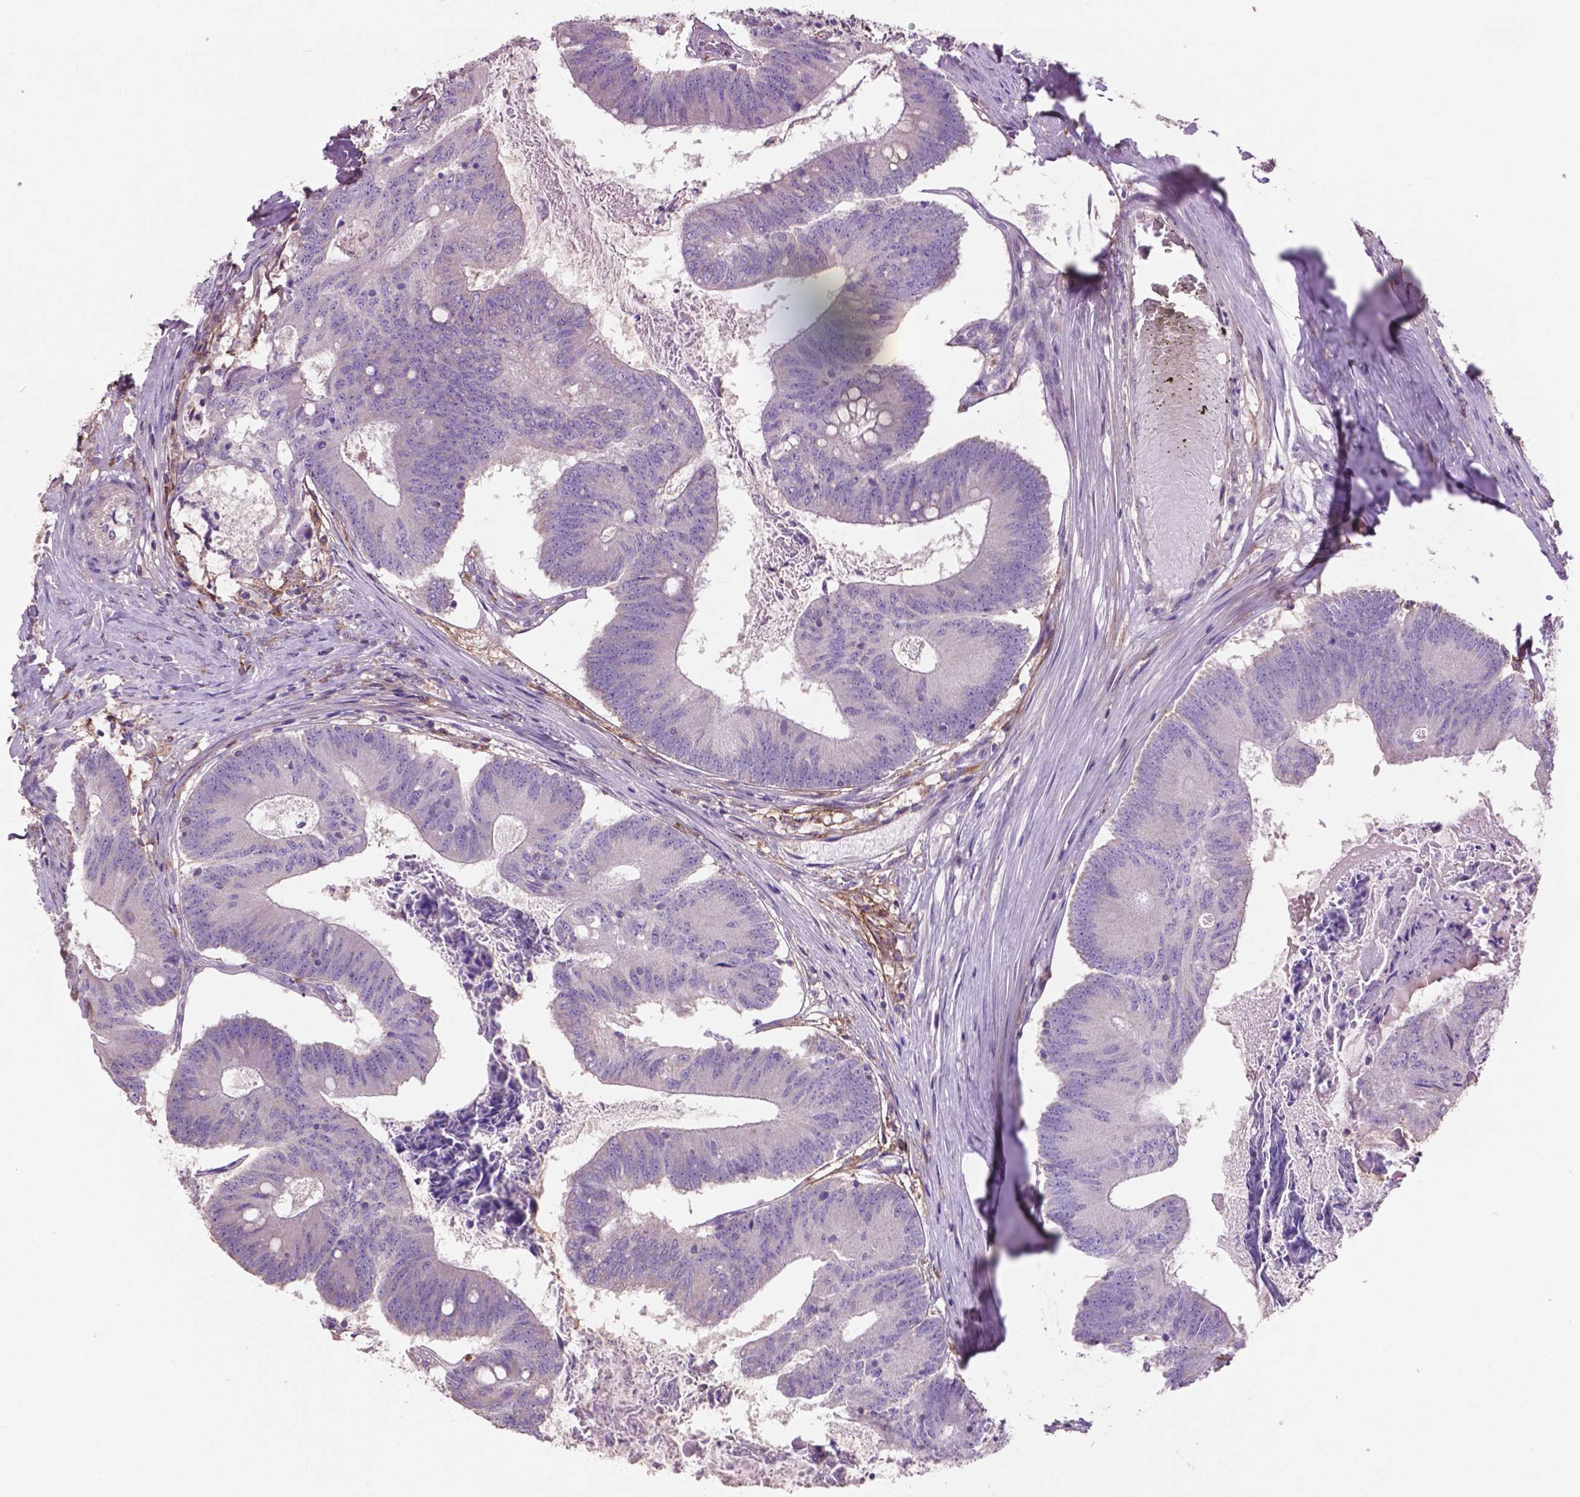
{"staining": {"intensity": "negative", "quantity": "none", "location": "none"}, "tissue": "colorectal cancer", "cell_type": "Tumor cells", "image_type": "cancer", "snomed": [{"axis": "morphology", "description": "Adenocarcinoma, NOS"}, {"axis": "topography", "description": "Colon"}], "caption": "The immunohistochemistry (IHC) photomicrograph has no significant positivity in tumor cells of colorectal adenocarcinoma tissue.", "gene": "LRRC3C", "patient": {"sex": "female", "age": 70}}